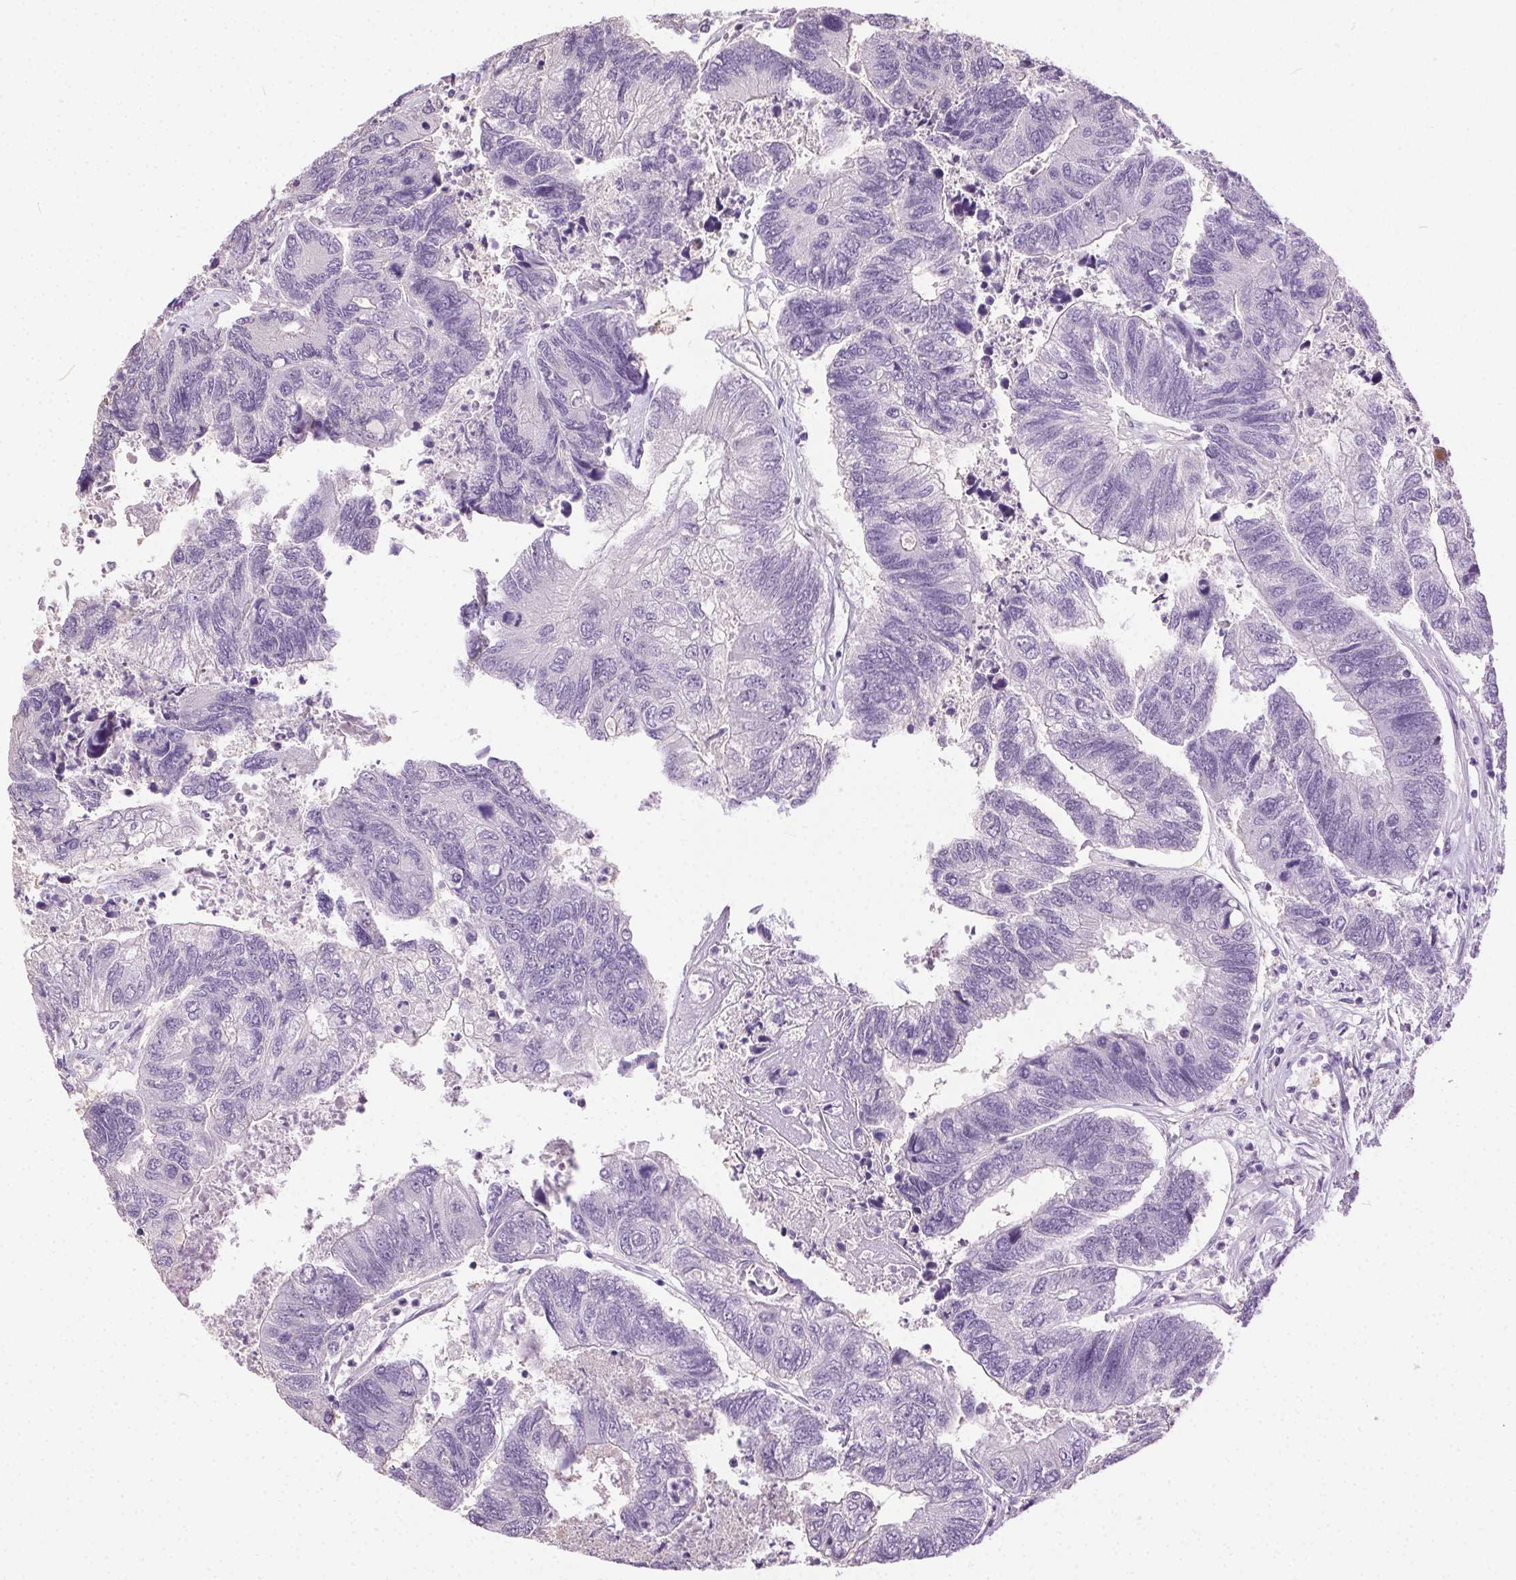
{"staining": {"intensity": "negative", "quantity": "none", "location": "none"}, "tissue": "colorectal cancer", "cell_type": "Tumor cells", "image_type": "cancer", "snomed": [{"axis": "morphology", "description": "Adenocarcinoma, NOS"}, {"axis": "topography", "description": "Colon"}], "caption": "The histopathology image reveals no staining of tumor cells in colorectal cancer.", "gene": "SYCE2", "patient": {"sex": "female", "age": 67}}